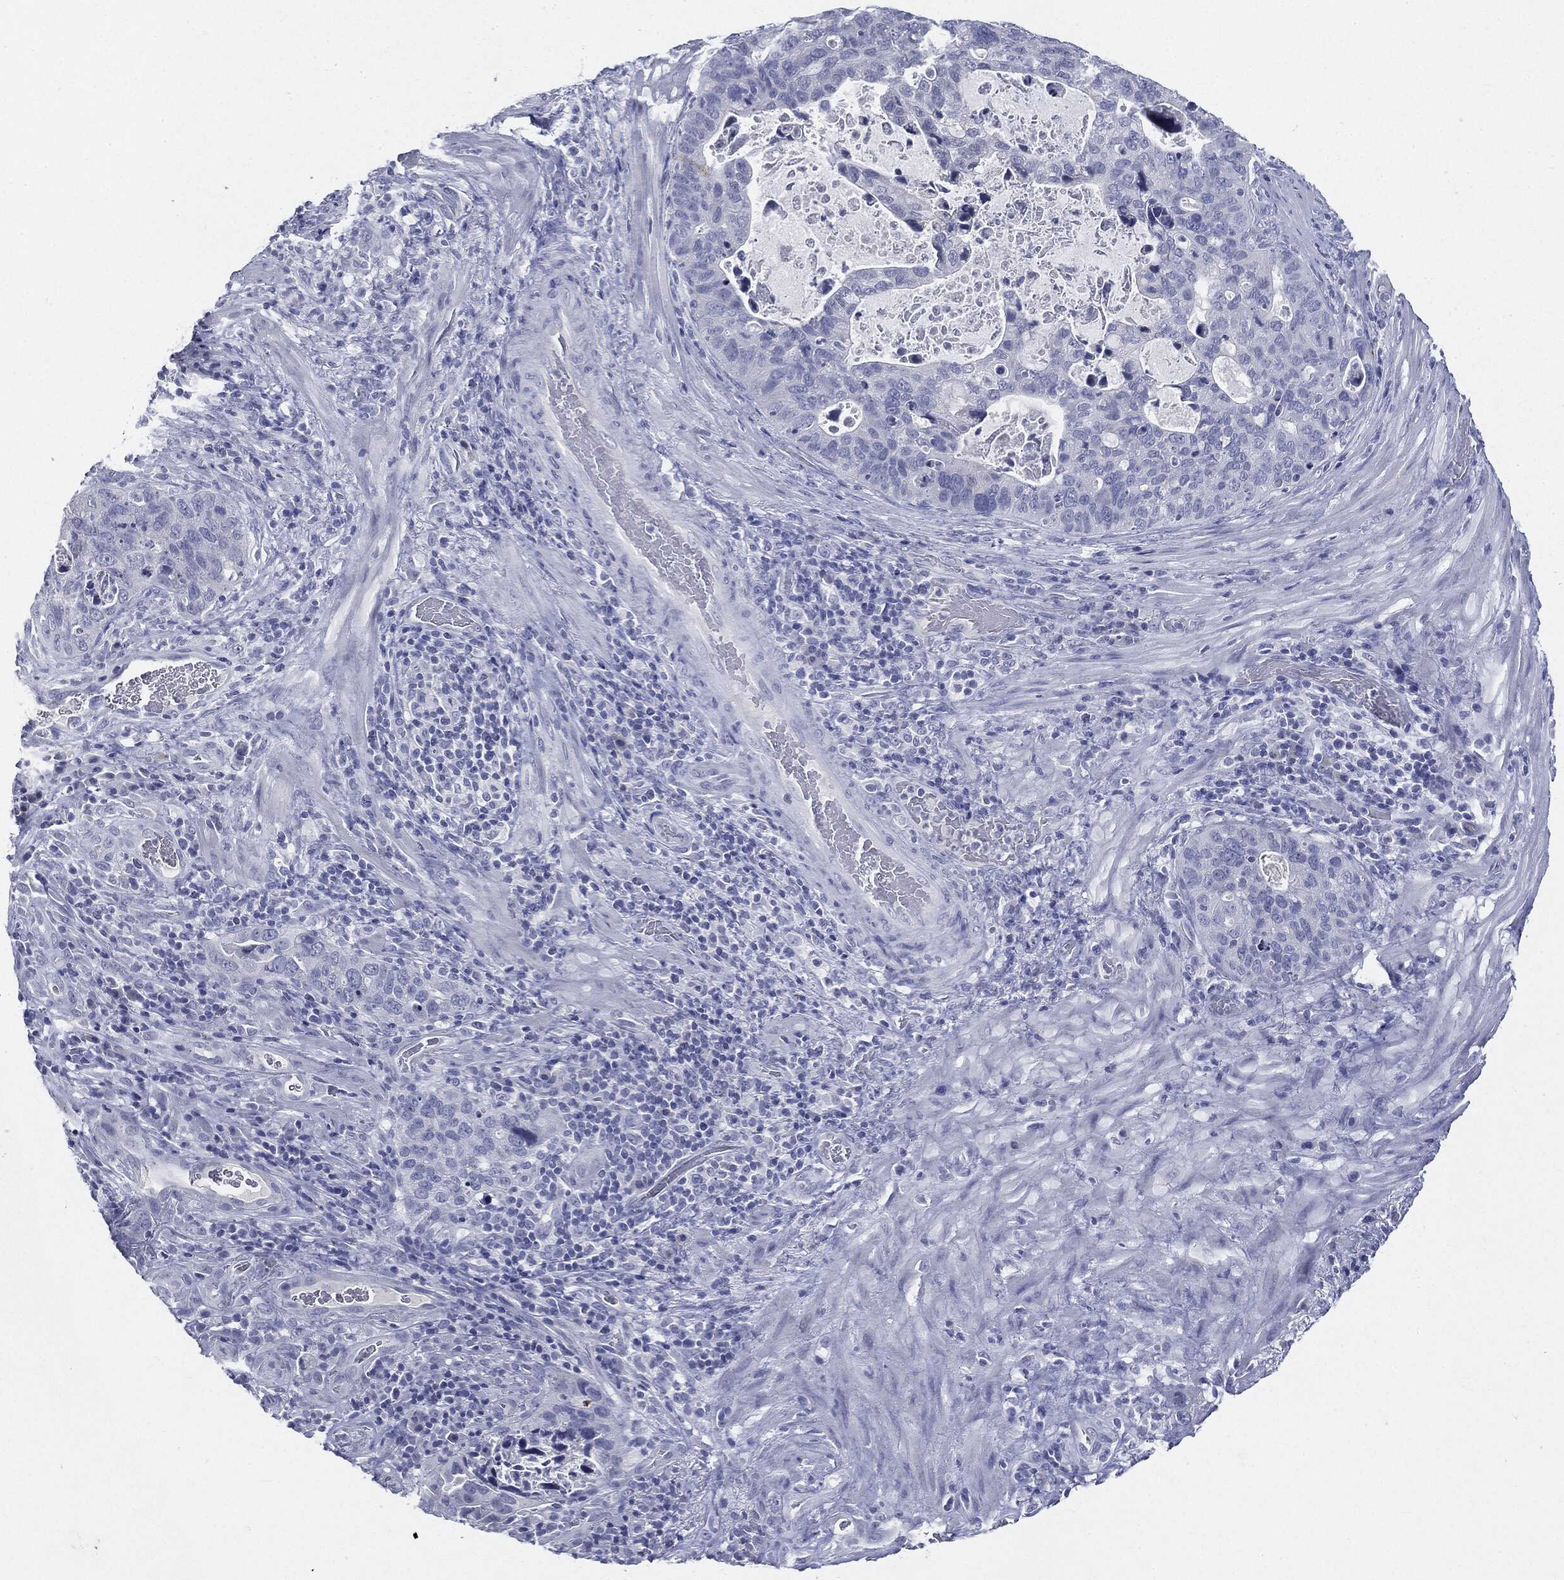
{"staining": {"intensity": "negative", "quantity": "none", "location": "none"}, "tissue": "stomach cancer", "cell_type": "Tumor cells", "image_type": "cancer", "snomed": [{"axis": "morphology", "description": "Adenocarcinoma, NOS"}, {"axis": "topography", "description": "Stomach"}], "caption": "Immunohistochemistry (IHC) image of stomach adenocarcinoma stained for a protein (brown), which reveals no positivity in tumor cells.", "gene": "CGB1", "patient": {"sex": "male", "age": 54}}